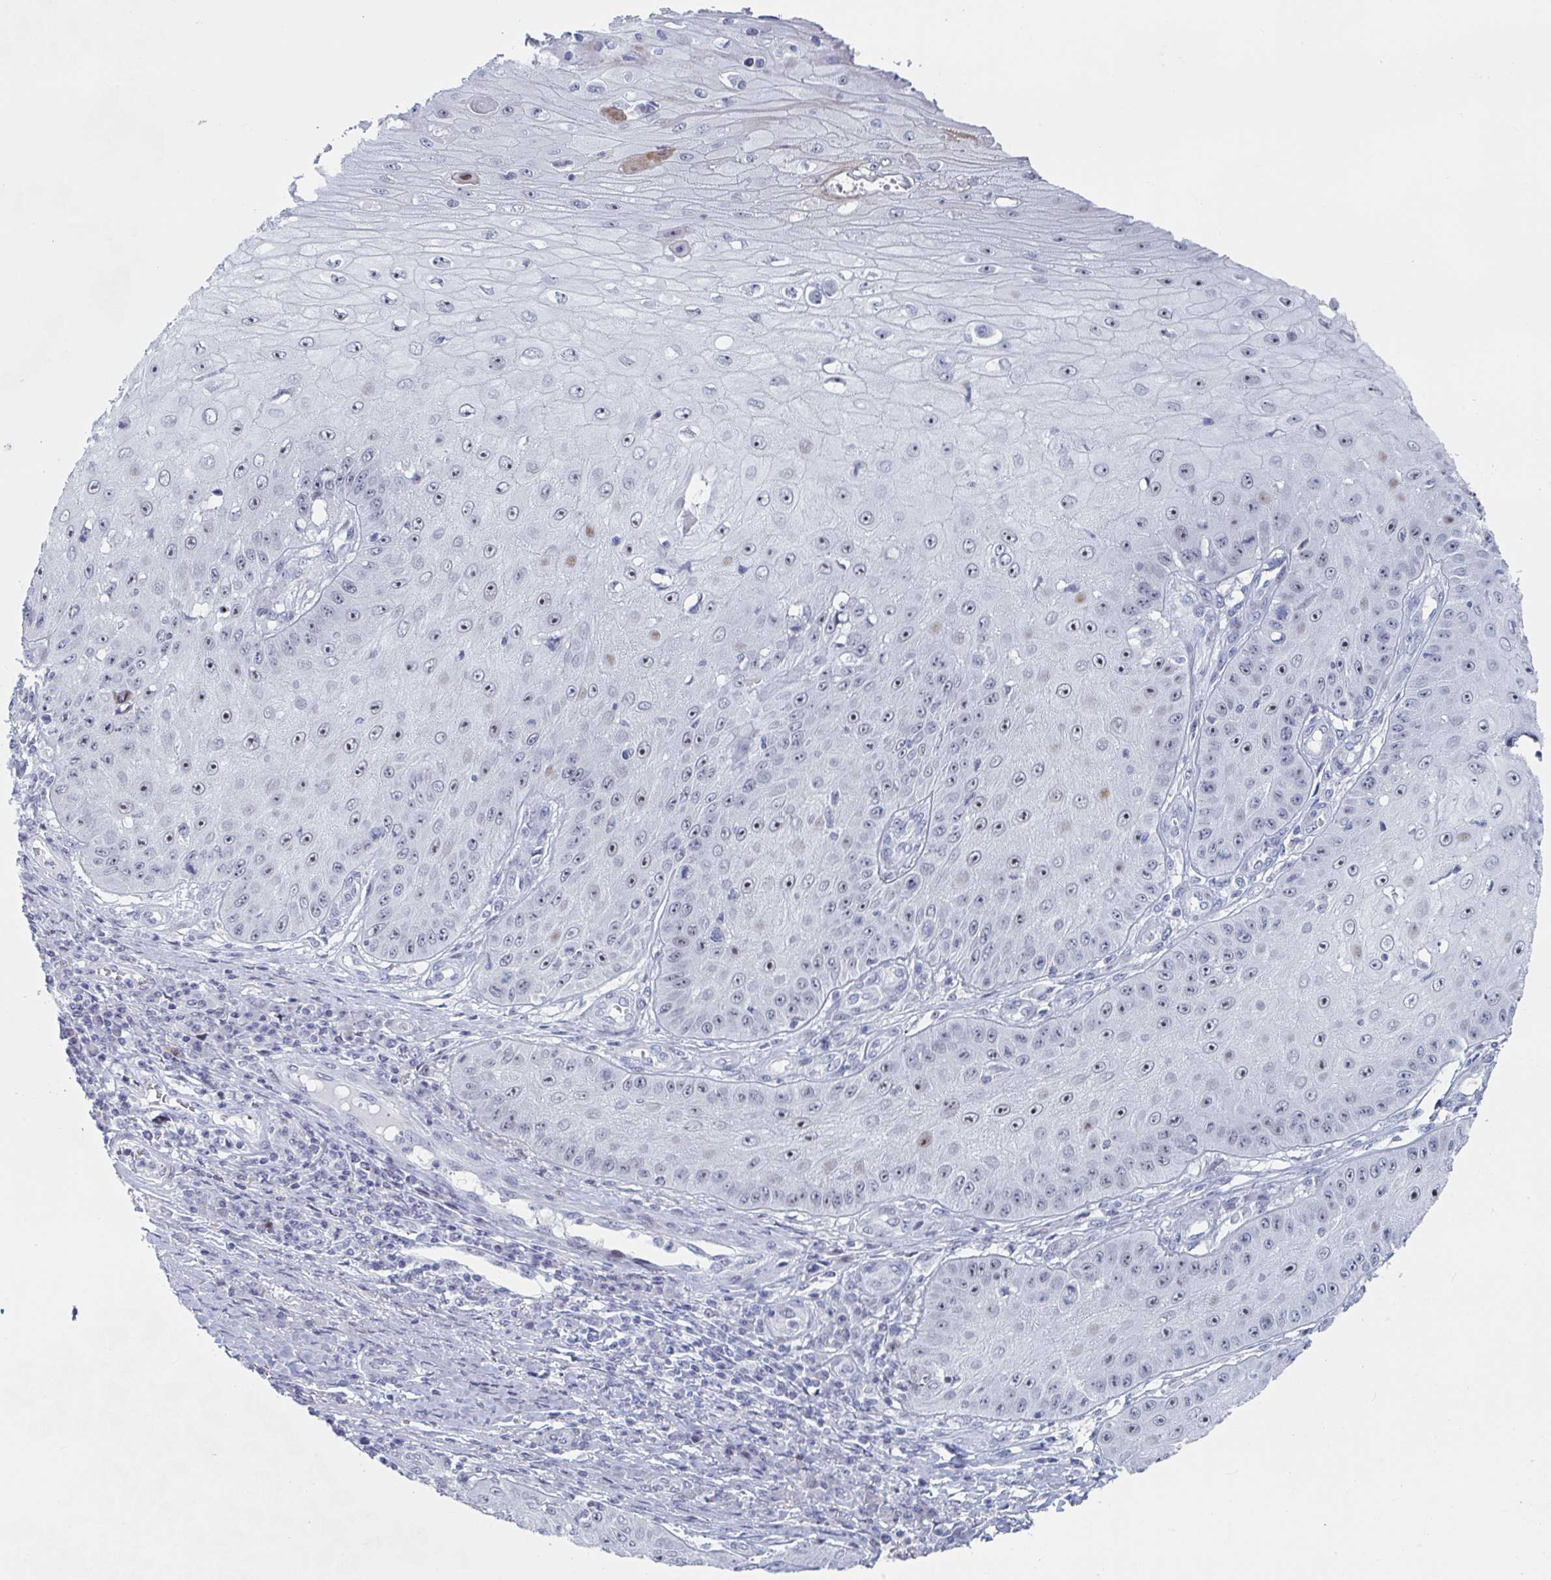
{"staining": {"intensity": "moderate", "quantity": ">75%", "location": "nuclear"}, "tissue": "skin cancer", "cell_type": "Tumor cells", "image_type": "cancer", "snomed": [{"axis": "morphology", "description": "Squamous cell carcinoma, NOS"}, {"axis": "topography", "description": "Skin"}], "caption": "Human skin squamous cell carcinoma stained with a brown dye reveals moderate nuclear positive staining in about >75% of tumor cells.", "gene": "NR1H2", "patient": {"sex": "male", "age": 70}}